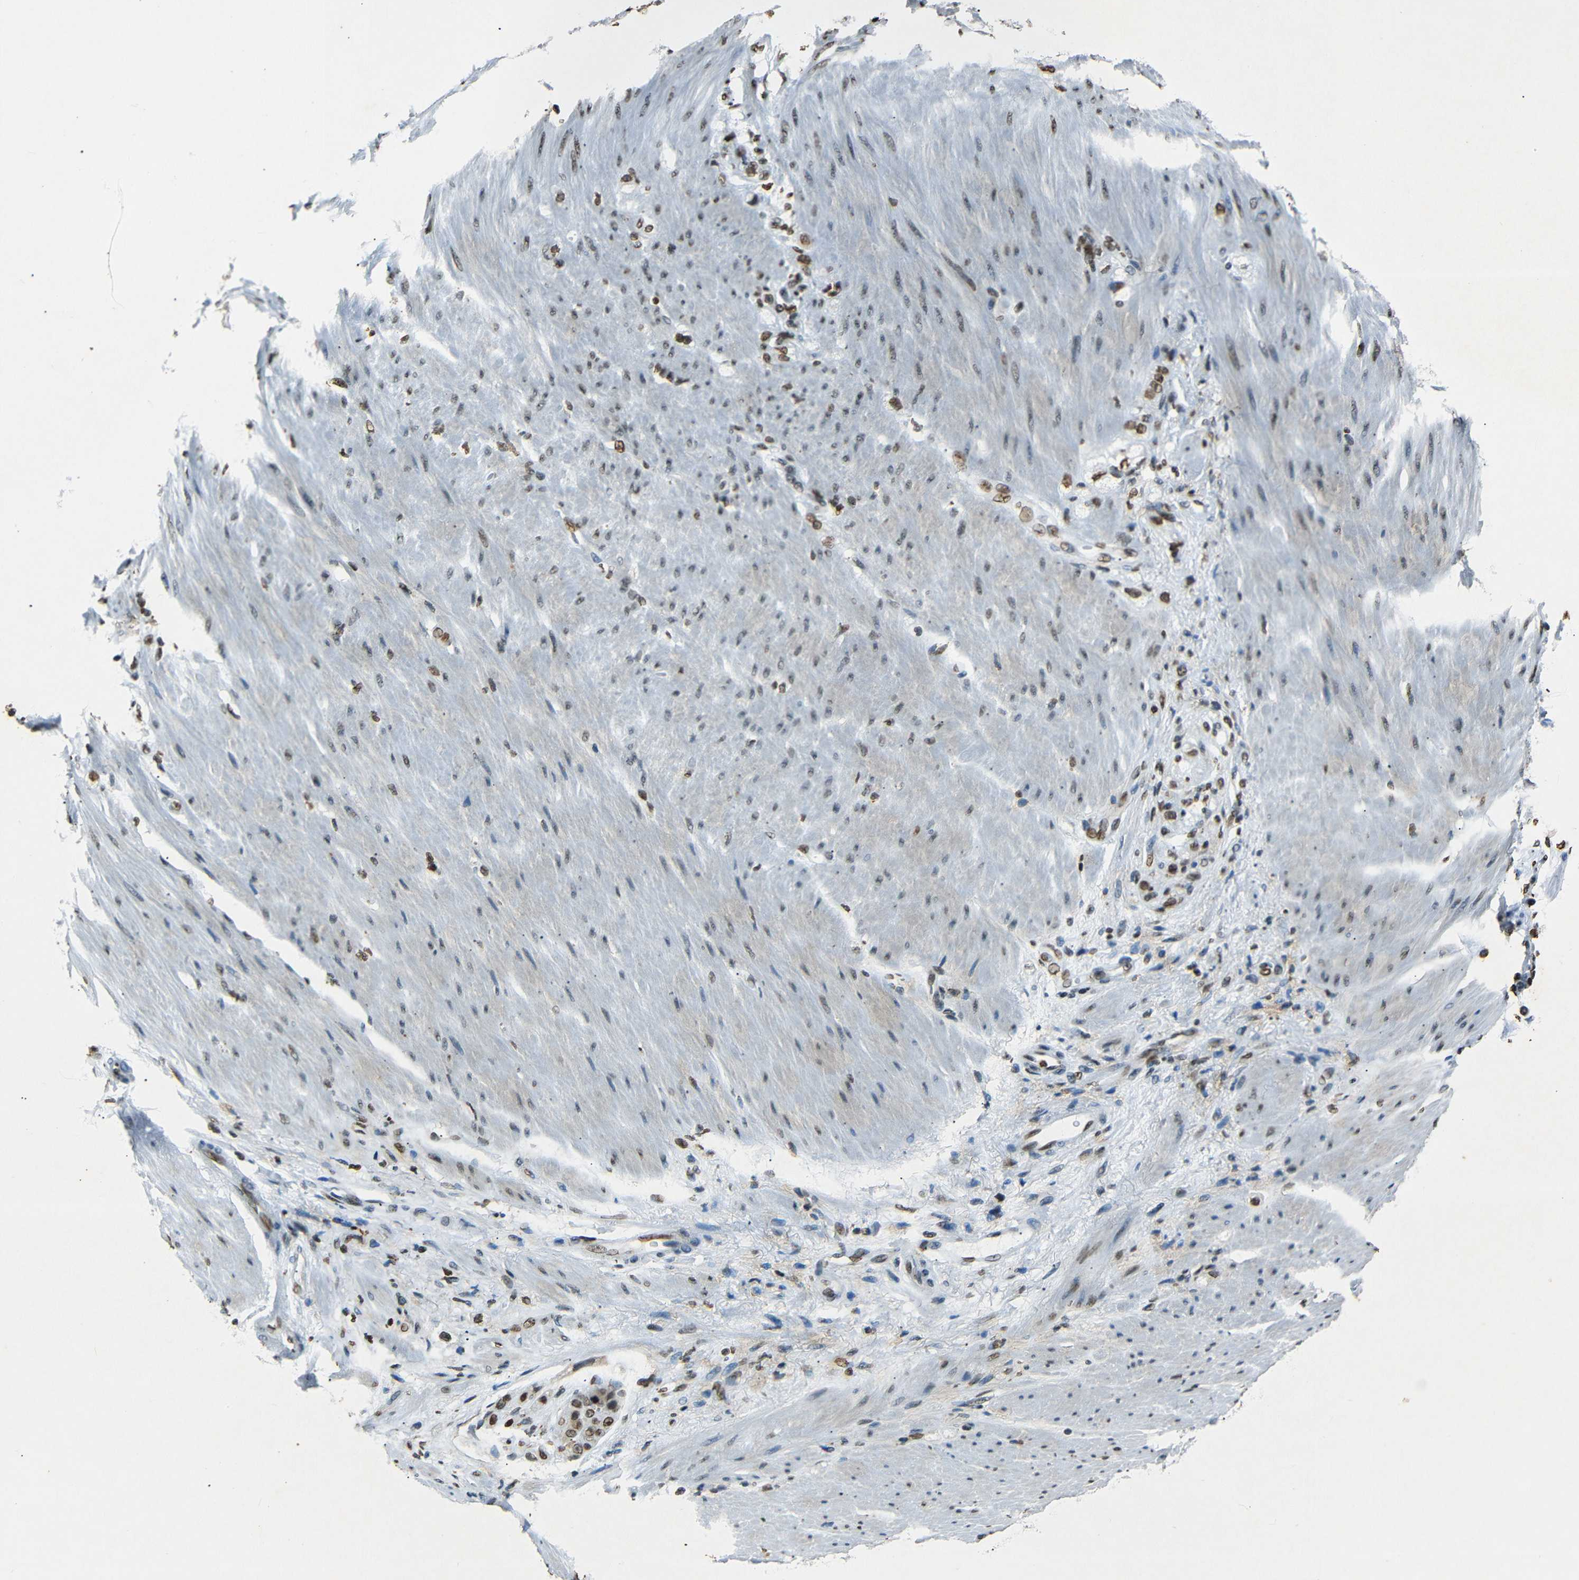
{"staining": {"intensity": "moderate", "quantity": ">75%", "location": "nuclear"}, "tissue": "stomach cancer", "cell_type": "Tumor cells", "image_type": "cancer", "snomed": [{"axis": "morphology", "description": "Adenocarcinoma, NOS"}, {"axis": "topography", "description": "Stomach"}], "caption": "Stomach cancer (adenocarcinoma) stained with a brown dye demonstrates moderate nuclear positive expression in about >75% of tumor cells.", "gene": "HMGN1", "patient": {"sex": "male", "age": 82}}